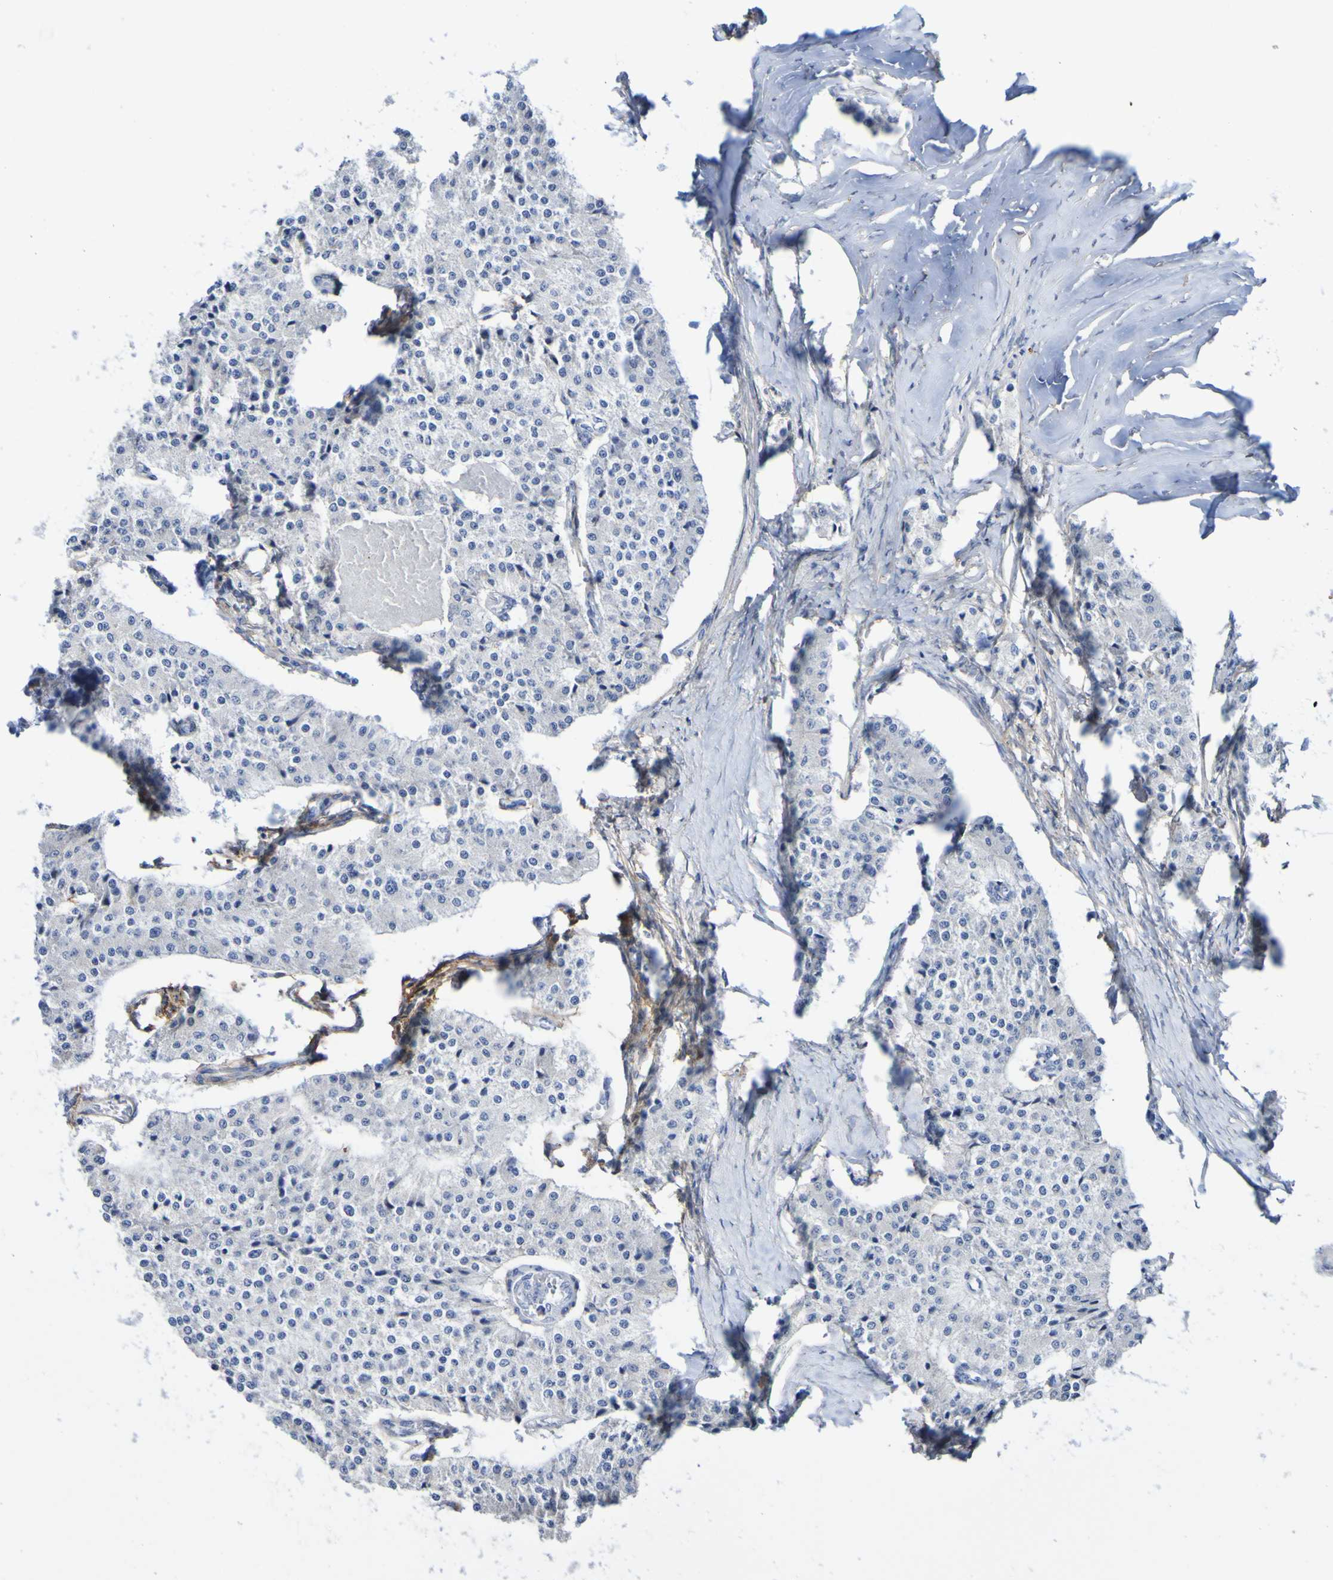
{"staining": {"intensity": "negative", "quantity": "none", "location": "none"}, "tissue": "carcinoid", "cell_type": "Tumor cells", "image_type": "cancer", "snomed": [{"axis": "morphology", "description": "Carcinoid, malignant, NOS"}, {"axis": "topography", "description": "Colon"}], "caption": "Immunohistochemical staining of carcinoid shows no significant positivity in tumor cells.", "gene": "SGCB", "patient": {"sex": "female", "age": 52}}